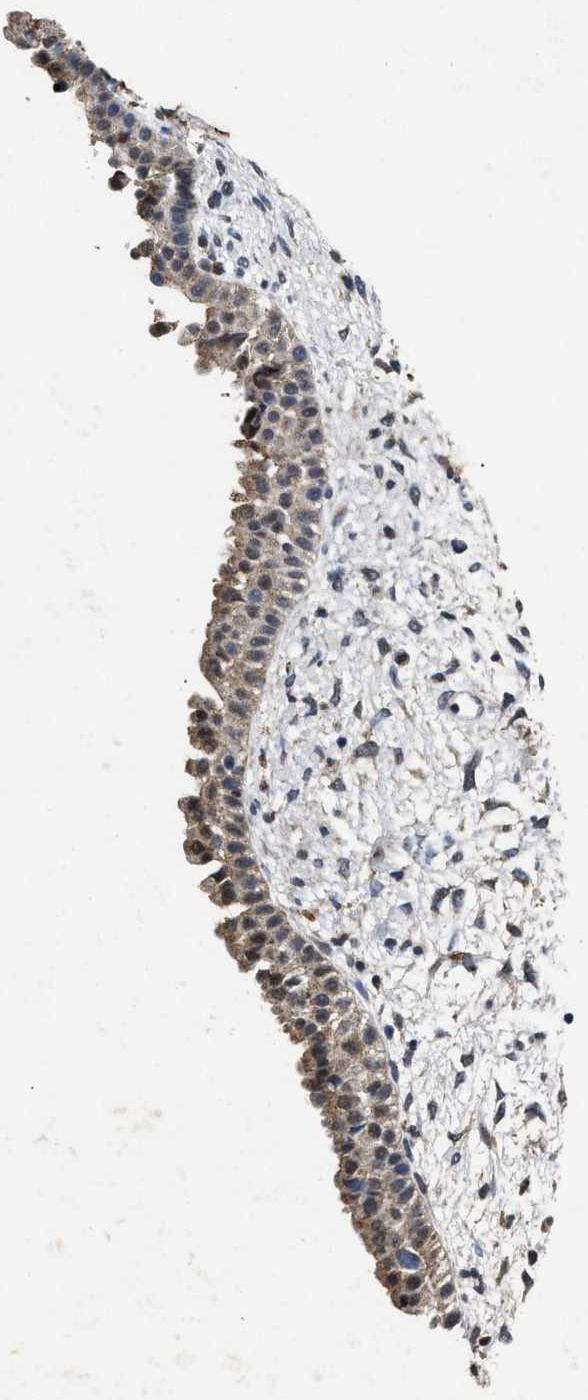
{"staining": {"intensity": "weak", "quantity": ">75%", "location": "cytoplasmic/membranous"}, "tissue": "nasopharynx", "cell_type": "Respiratory epithelial cells", "image_type": "normal", "snomed": [{"axis": "morphology", "description": "Normal tissue, NOS"}, {"axis": "topography", "description": "Nasopharynx"}], "caption": "Brown immunohistochemical staining in normal nasopharynx displays weak cytoplasmic/membranous expression in about >75% of respiratory epithelial cells.", "gene": "ACOX1", "patient": {"sex": "male", "age": 22}}